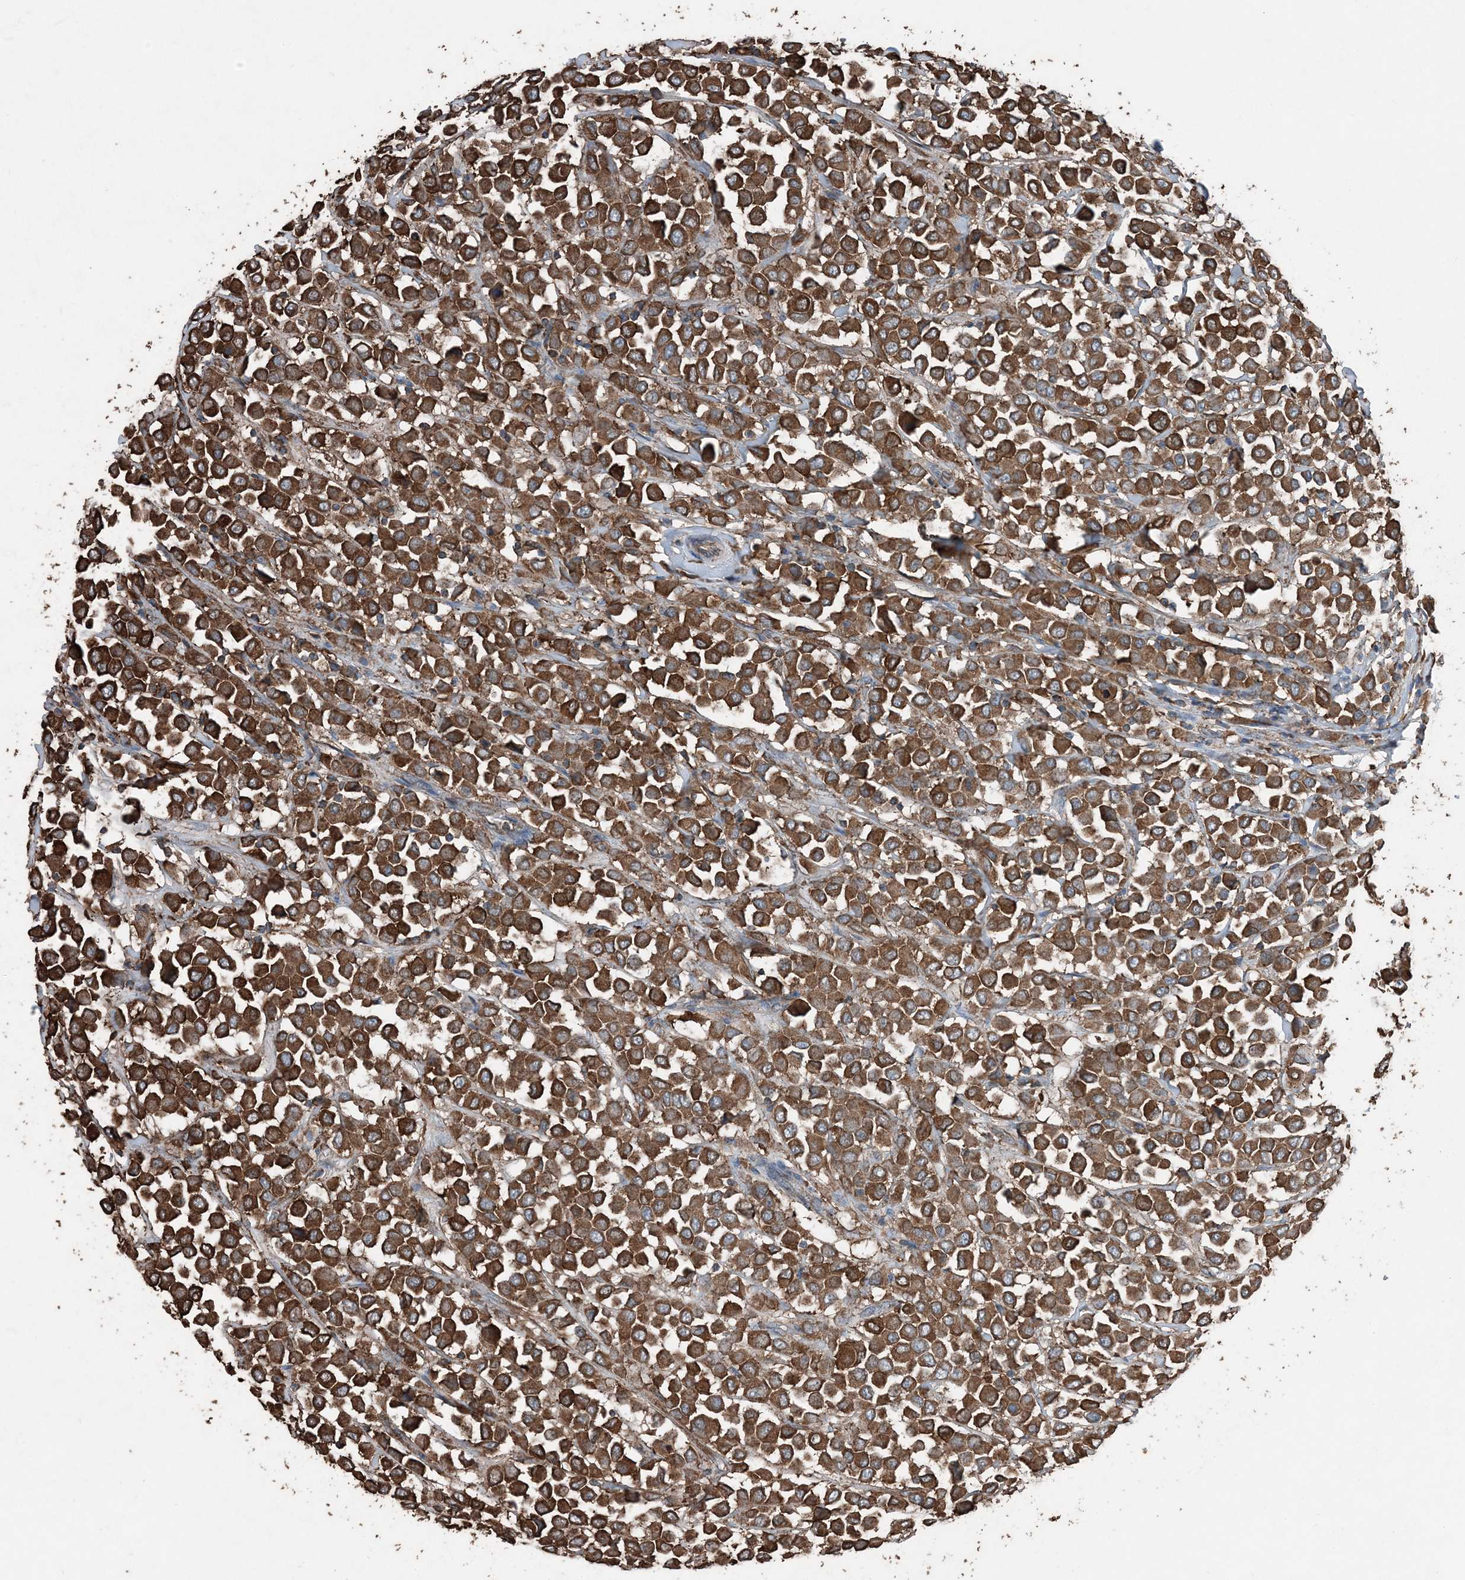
{"staining": {"intensity": "strong", "quantity": ">75%", "location": "cytoplasmic/membranous"}, "tissue": "breast cancer", "cell_type": "Tumor cells", "image_type": "cancer", "snomed": [{"axis": "morphology", "description": "Duct carcinoma"}, {"axis": "topography", "description": "Breast"}], "caption": "Brown immunohistochemical staining in human breast infiltrating ductal carcinoma reveals strong cytoplasmic/membranous expression in approximately >75% of tumor cells.", "gene": "PDIA6", "patient": {"sex": "female", "age": 61}}